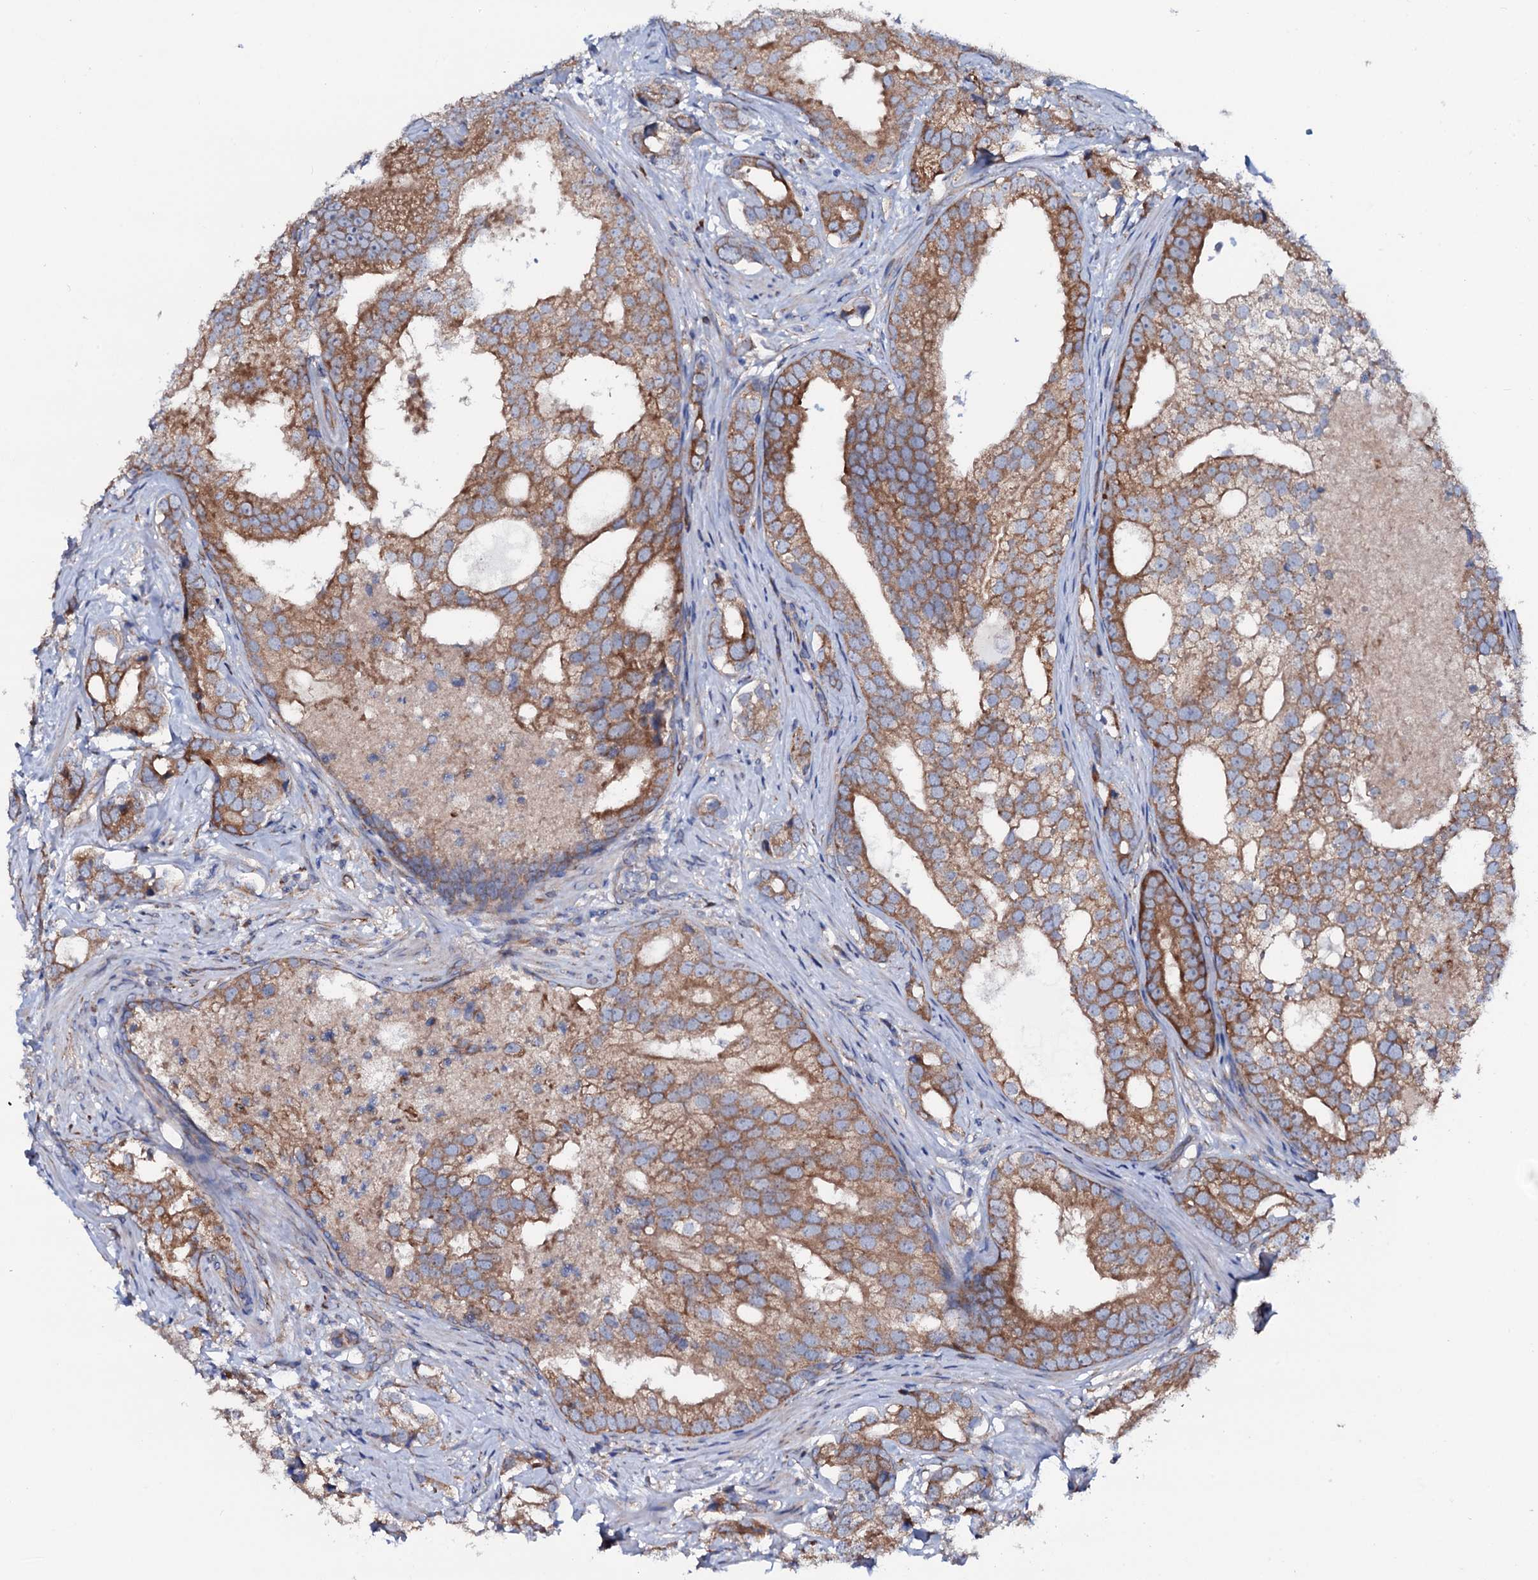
{"staining": {"intensity": "moderate", "quantity": ">75%", "location": "cytoplasmic/membranous"}, "tissue": "prostate cancer", "cell_type": "Tumor cells", "image_type": "cancer", "snomed": [{"axis": "morphology", "description": "Adenocarcinoma, High grade"}, {"axis": "topography", "description": "Prostate"}], "caption": "Immunohistochemistry image of neoplastic tissue: high-grade adenocarcinoma (prostate) stained using immunohistochemistry reveals medium levels of moderate protein expression localized specifically in the cytoplasmic/membranous of tumor cells, appearing as a cytoplasmic/membranous brown color.", "gene": "STARD13", "patient": {"sex": "male", "age": 75}}